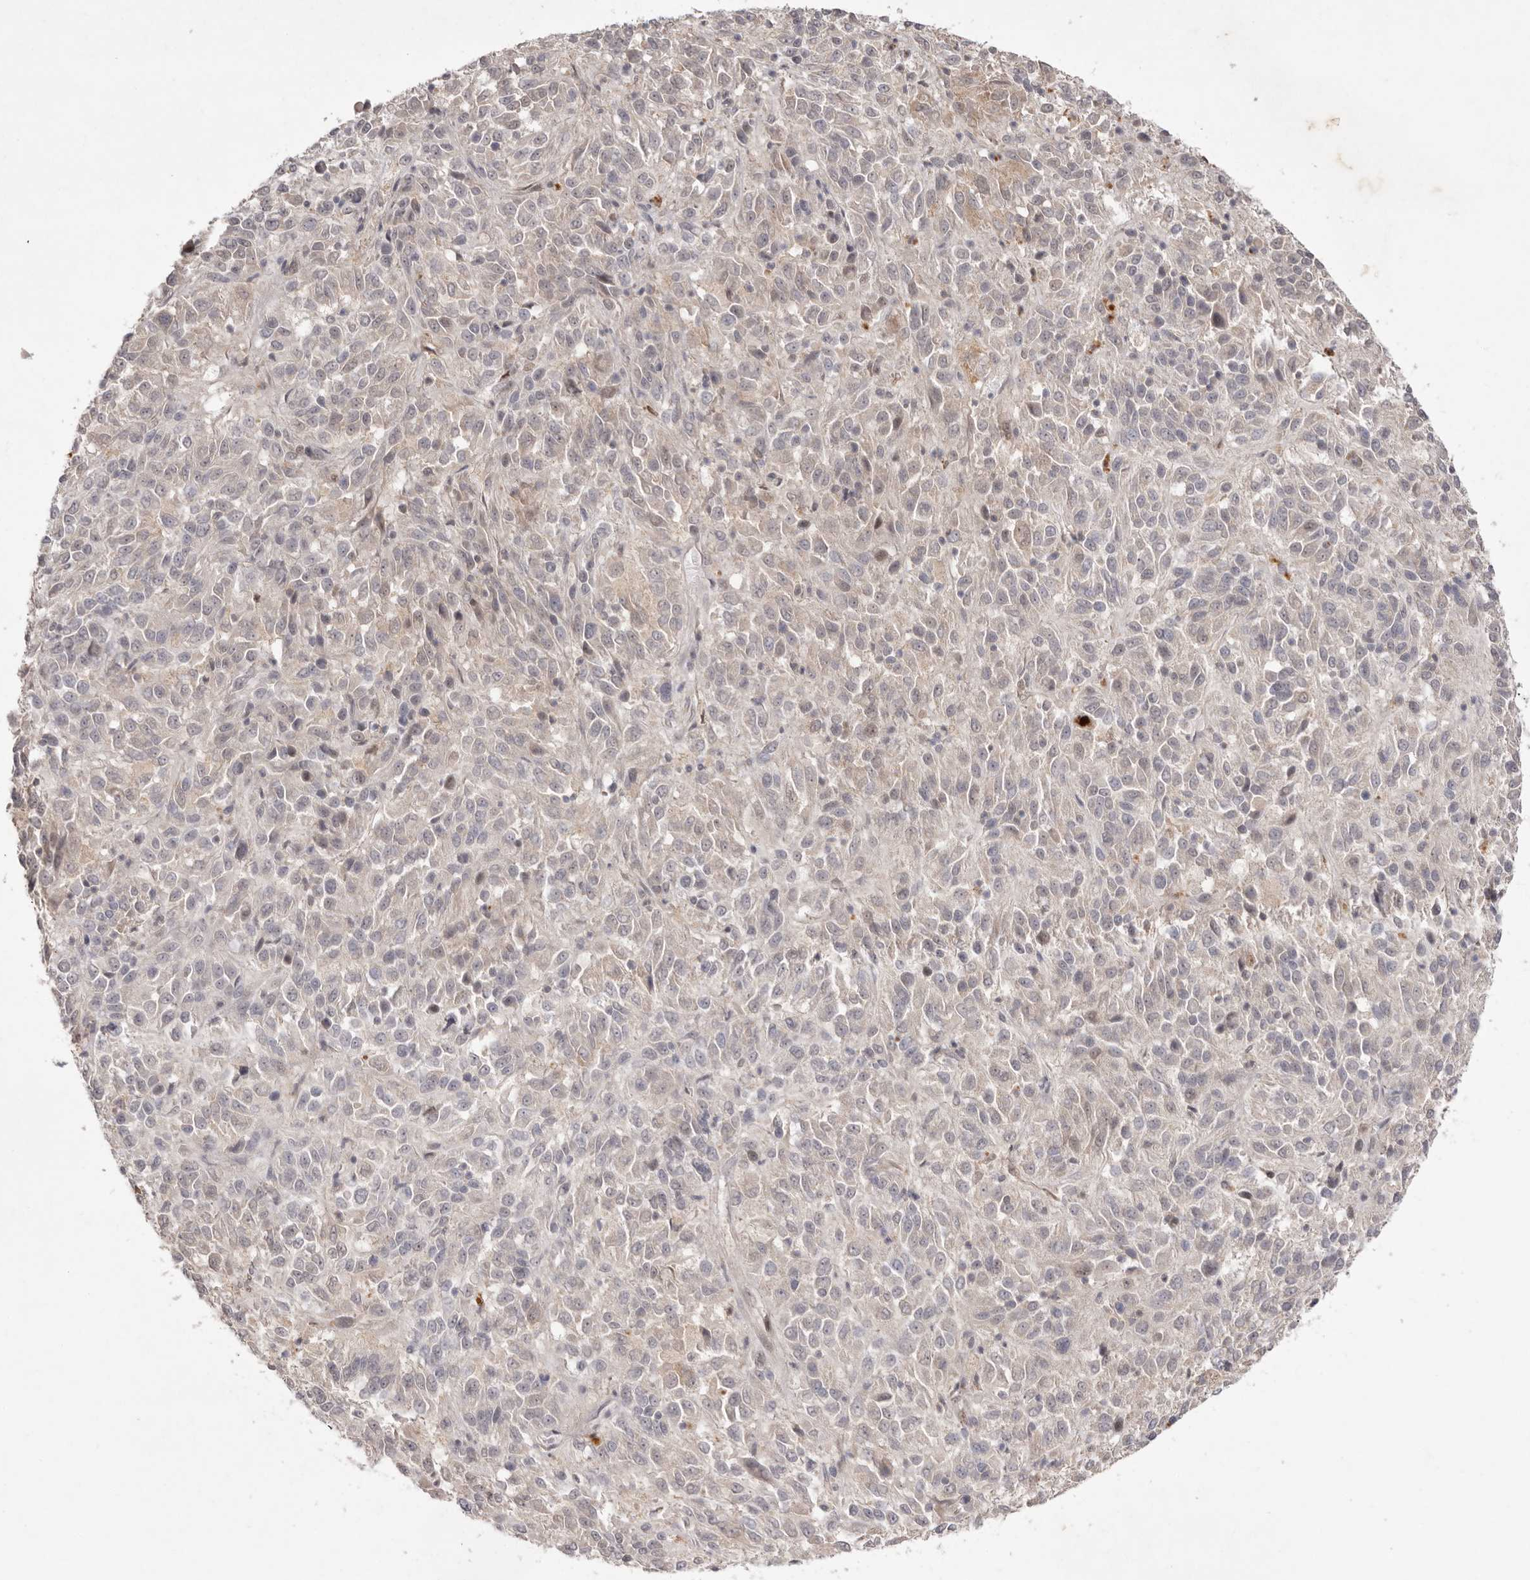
{"staining": {"intensity": "negative", "quantity": "none", "location": "none"}, "tissue": "melanoma", "cell_type": "Tumor cells", "image_type": "cancer", "snomed": [{"axis": "morphology", "description": "Malignant melanoma, Metastatic site"}, {"axis": "topography", "description": "Lung"}], "caption": "Immunohistochemistry image of human malignant melanoma (metastatic site) stained for a protein (brown), which exhibits no expression in tumor cells.", "gene": "TADA1", "patient": {"sex": "male", "age": 64}}